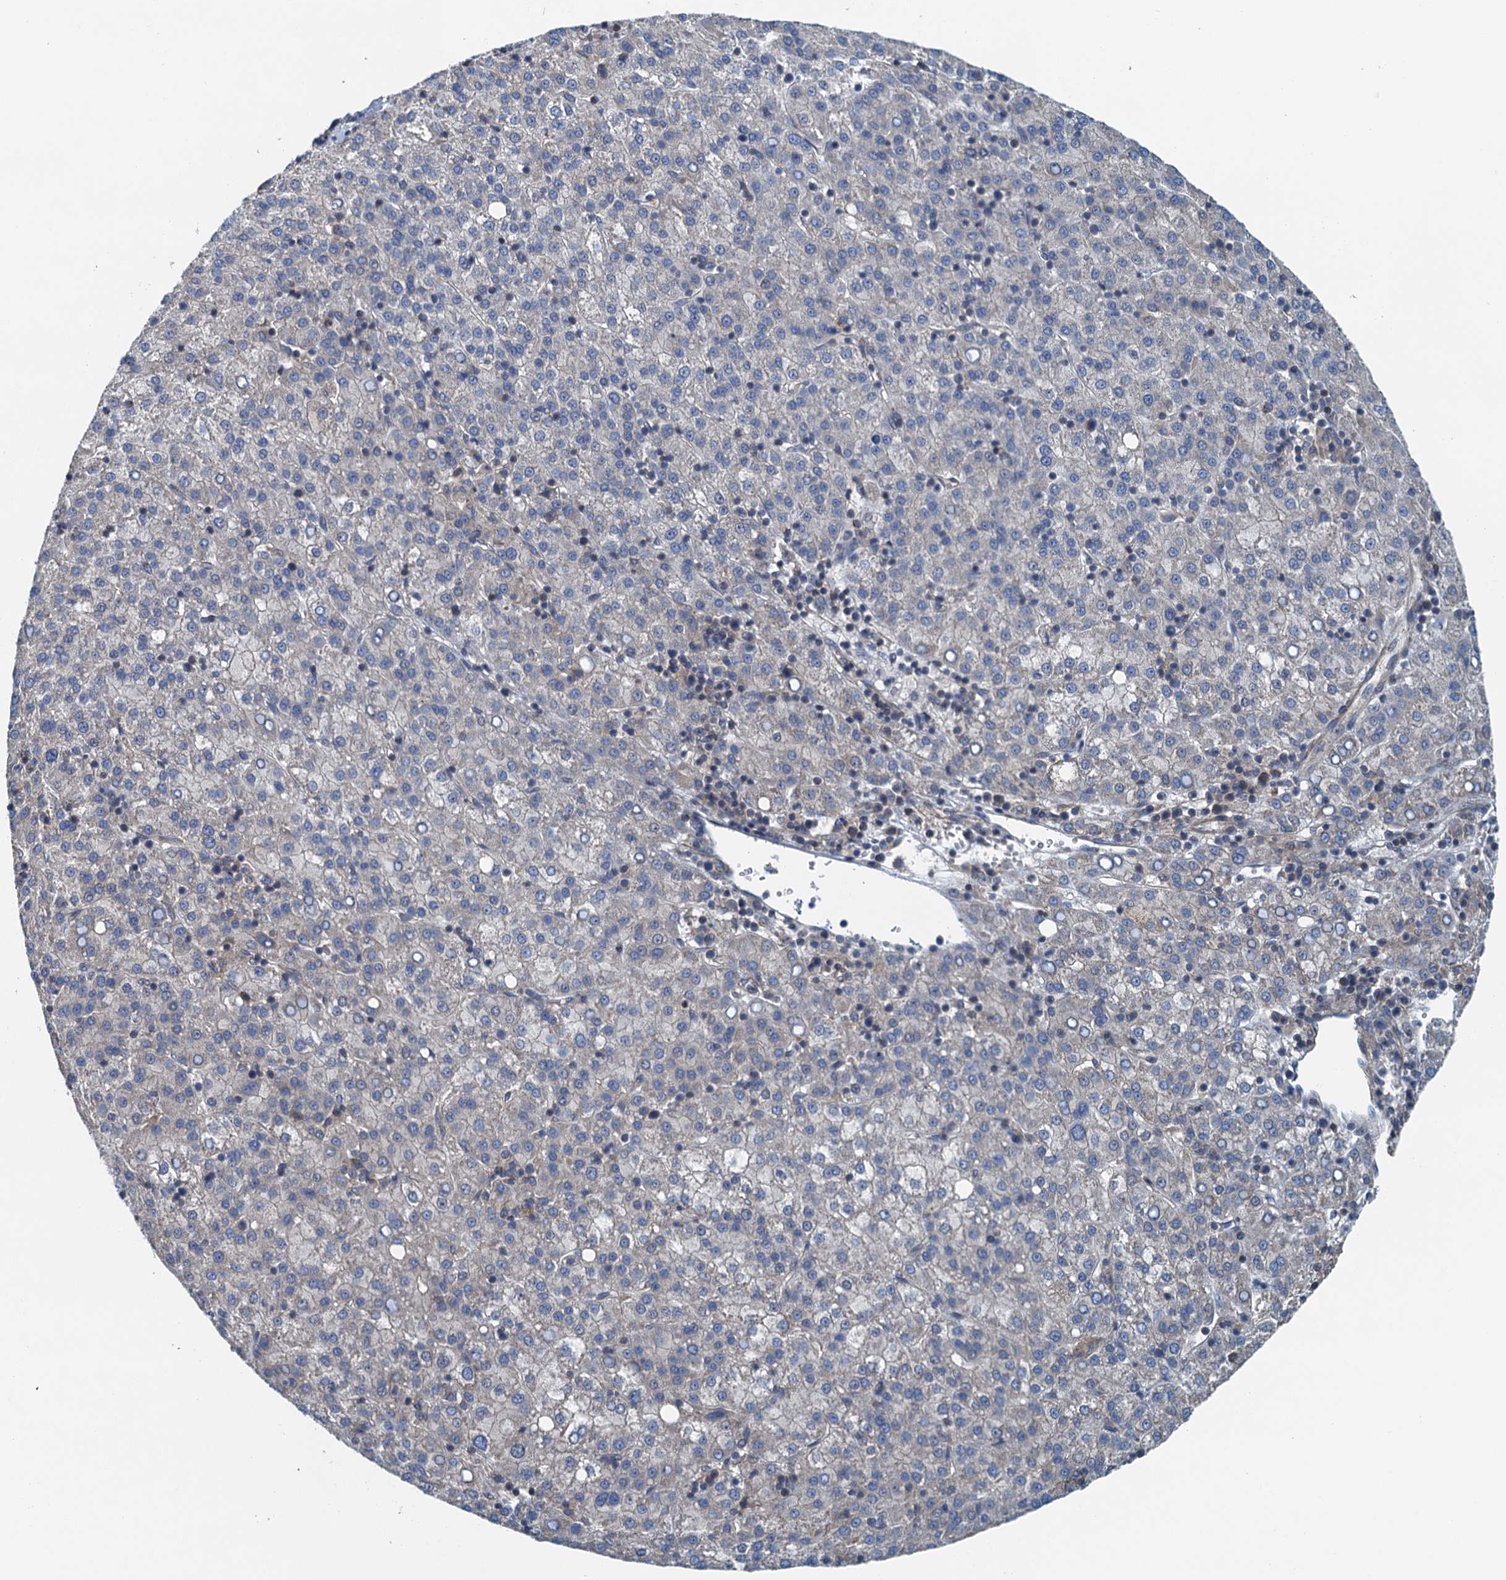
{"staining": {"intensity": "negative", "quantity": "none", "location": "none"}, "tissue": "liver cancer", "cell_type": "Tumor cells", "image_type": "cancer", "snomed": [{"axis": "morphology", "description": "Carcinoma, Hepatocellular, NOS"}, {"axis": "topography", "description": "Liver"}], "caption": "Immunohistochemistry (IHC) photomicrograph of hepatocellular carcinoma (liver) stained for a protein (brown), which demonstrates no staining in tumor cells.", "gene": "PPP1R14D", "patient": {"sex": "female", "age": 58}}